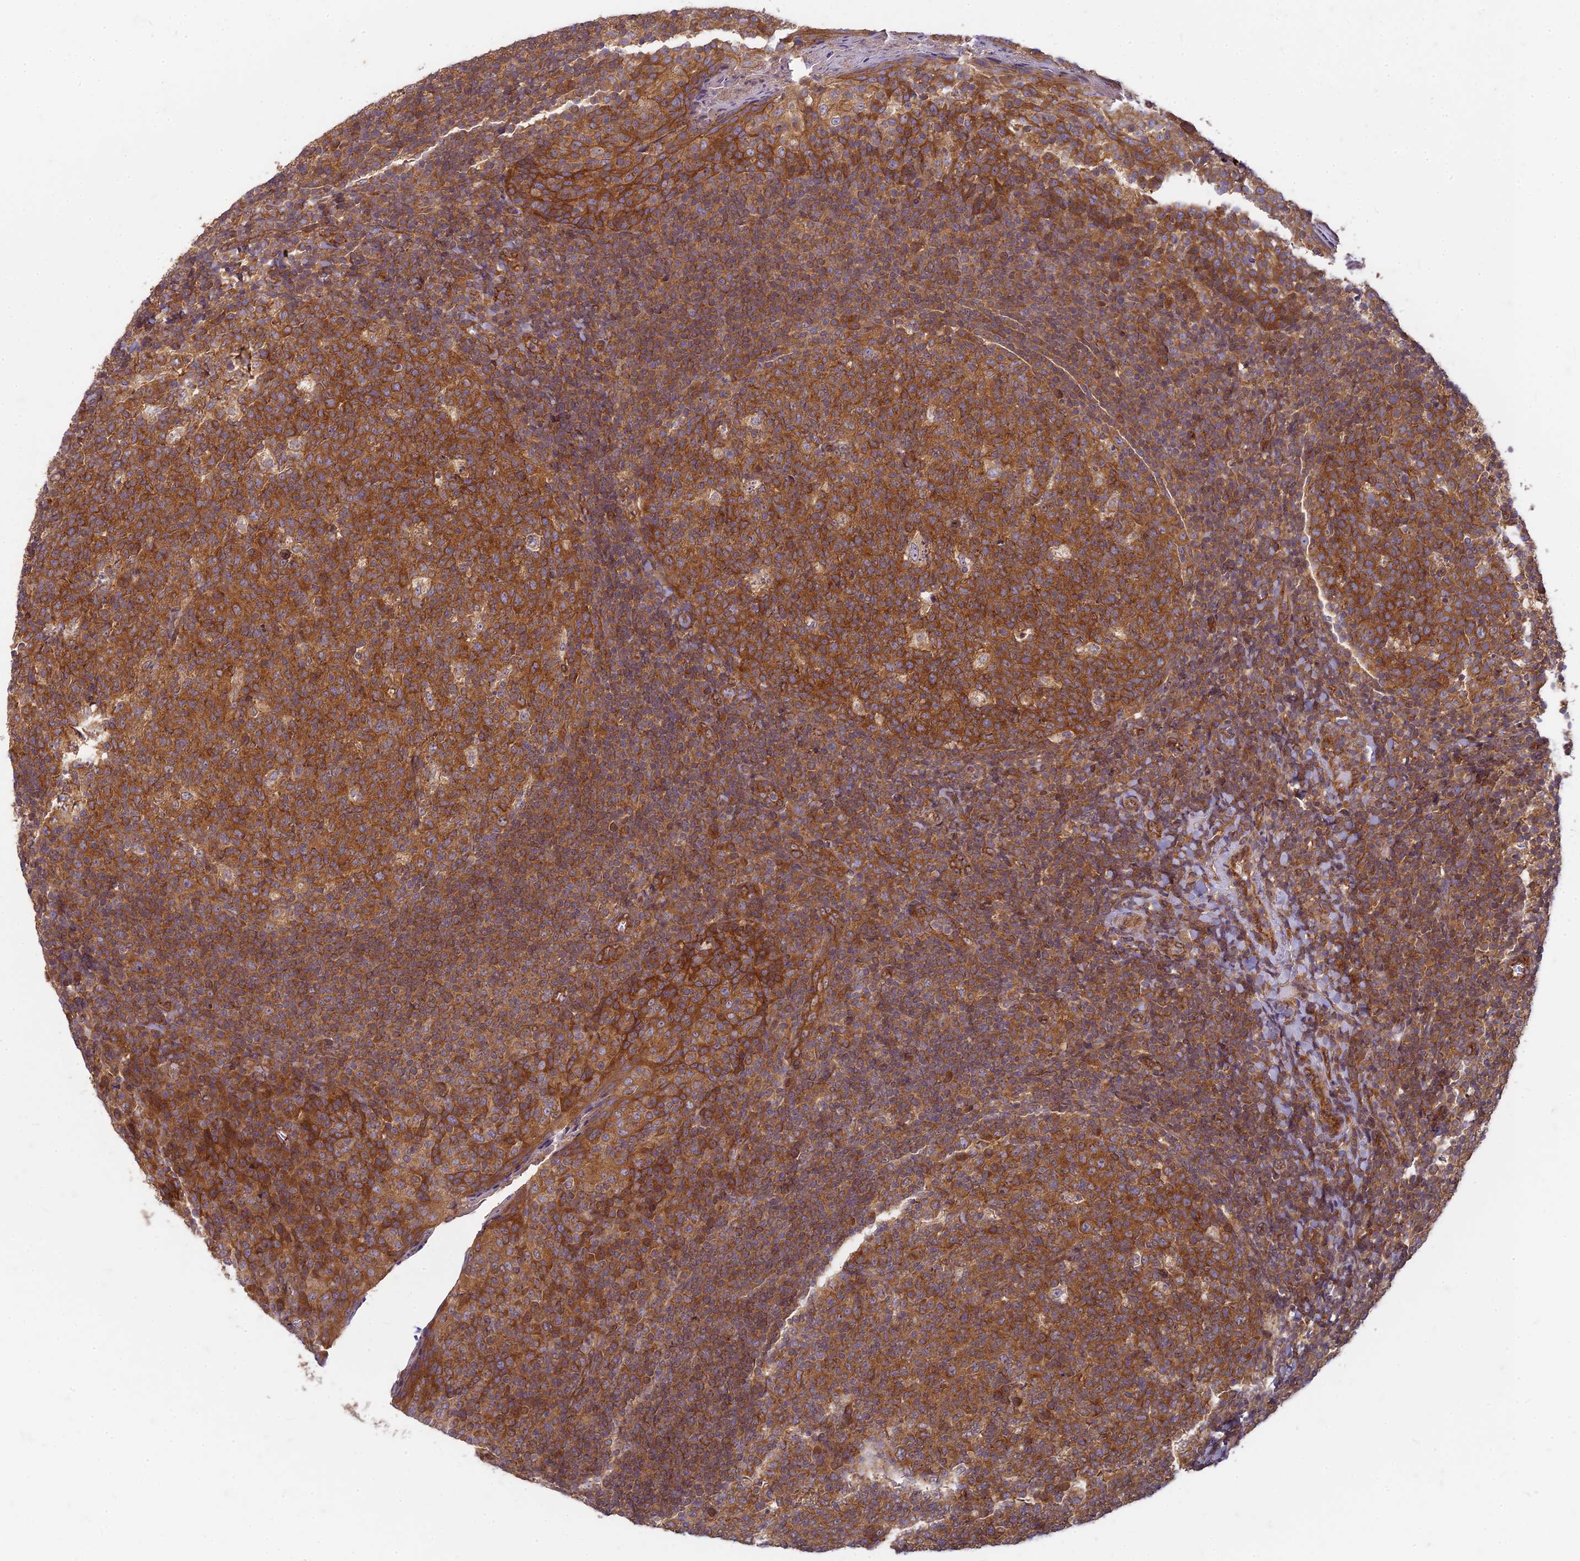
{"staining": {"intensity": "strong", "quantity": ">75%", "location": "cytoplasmic/membranous"}, "tissue": "tonsil", "cell_type": "Germinal center cells", "image_type": "normal", "snomed": [{"axis": "morphology", "description": "Normal tissue, NOS"}, {"axis": "topography", "description": "Tonsil"}], "caption": "IHC of unremarkable tonsil reveals high levels of strong cytoplasmic/membranous expression in approximately >75% of germinal center cells. (DAB (3,3'-diaminobenzidine) = brown stain, brightfield microscopy at high magnification).", "gene": "TCF25", "patient": {"sex": "female", "age": 19}}